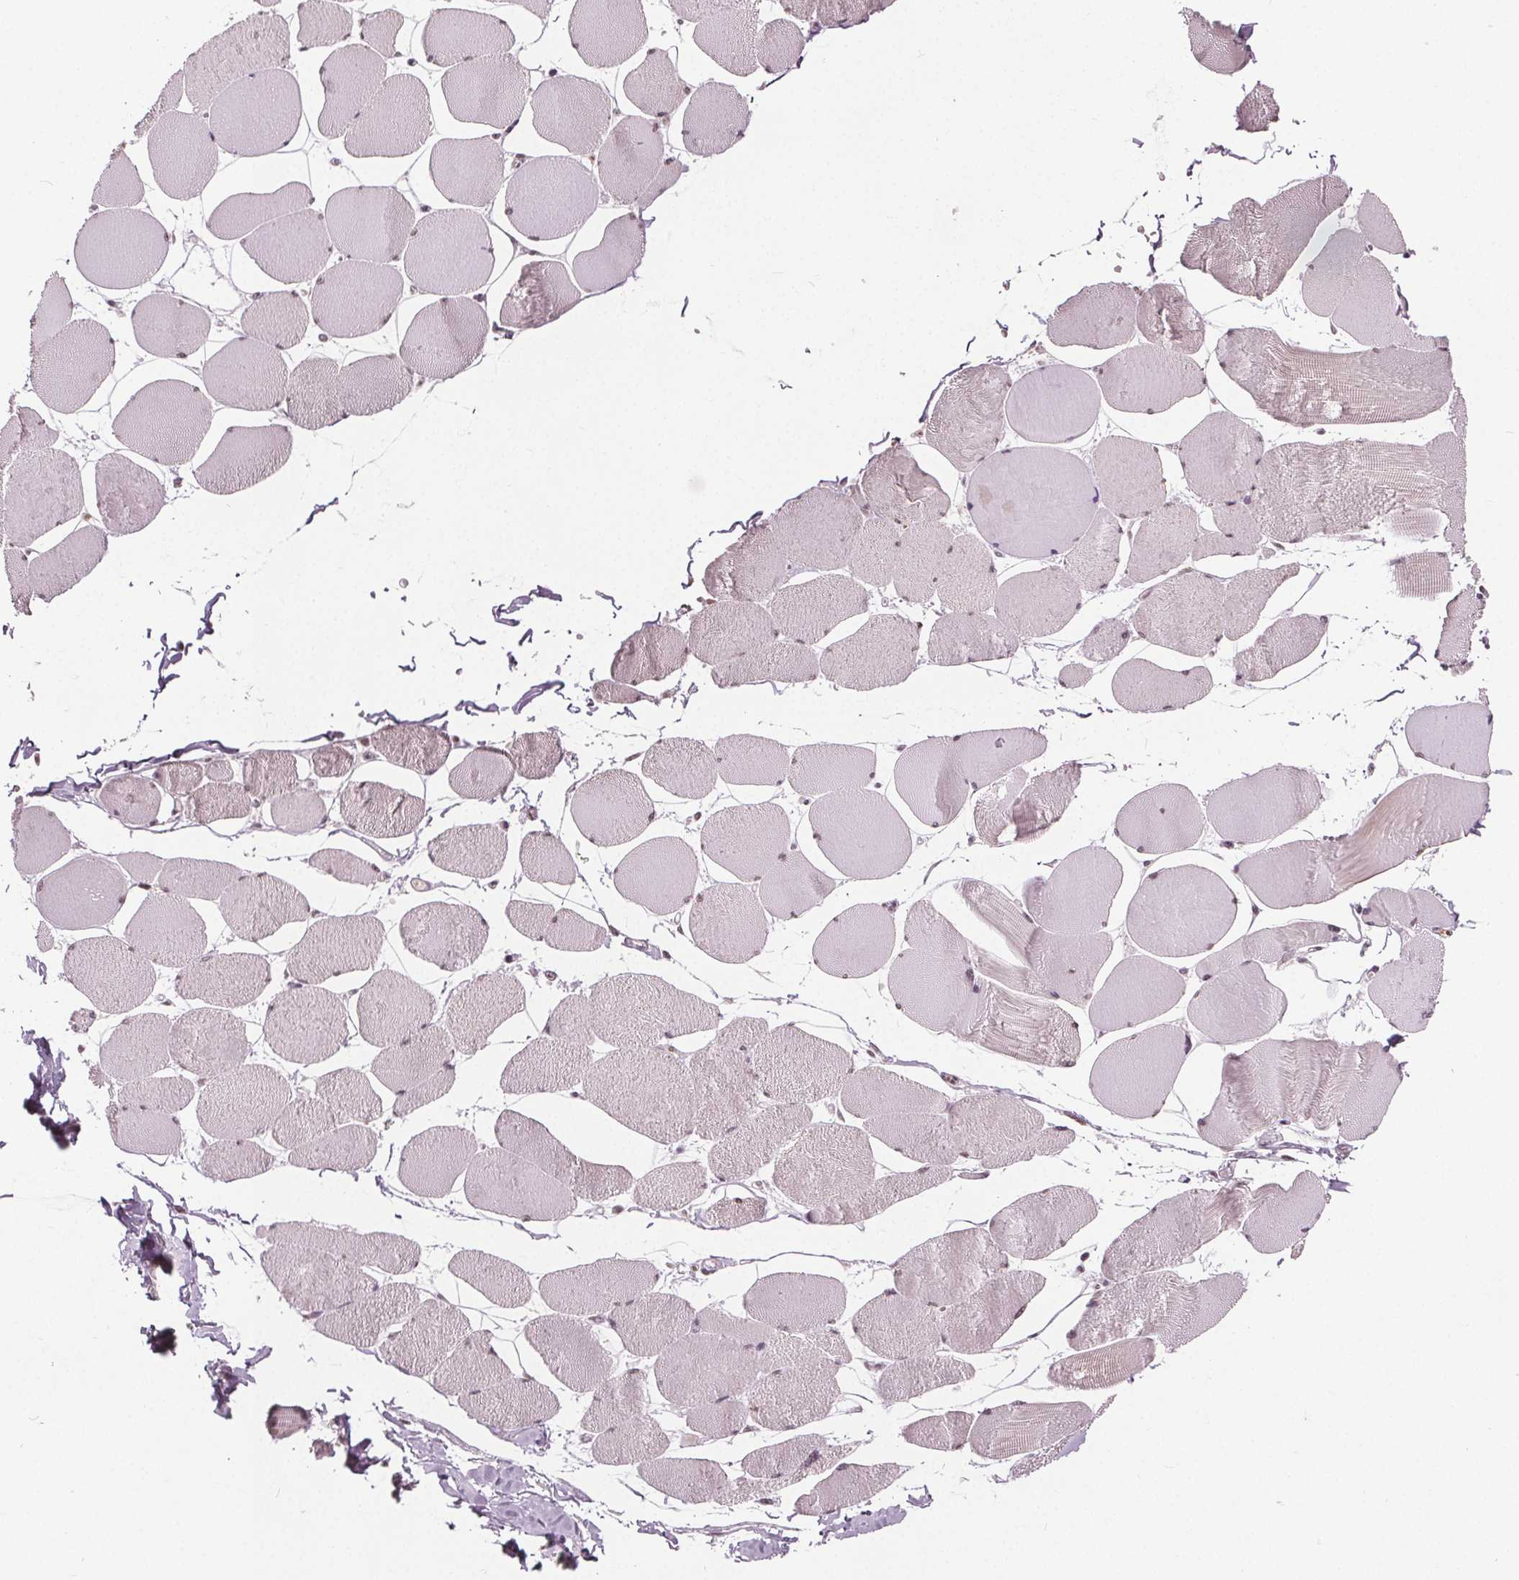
{"staining": {"intensity": "weak", "quantity": "25%-75%", "location": "cytoplasmic/membranous,nuclear"}, "tissue": "skeletal muscle", "cell_type": "Myocytes", "image_type": "normal", "snomed": [{"axis": "morphology", "description": "Normal tissue, NOS"}, {"axis": "topography", "description": "Skeletal muscle"}], "caption": "Approximately 25%-75% of myocytes in benign human skeletal muscle demonstrate weak cytoplasmic/membranous,nuclear protein staining as visualized by brown immunohistochemical staining.", "gene": "IWS1", "patient": {"sex": "female", "age": 75}}